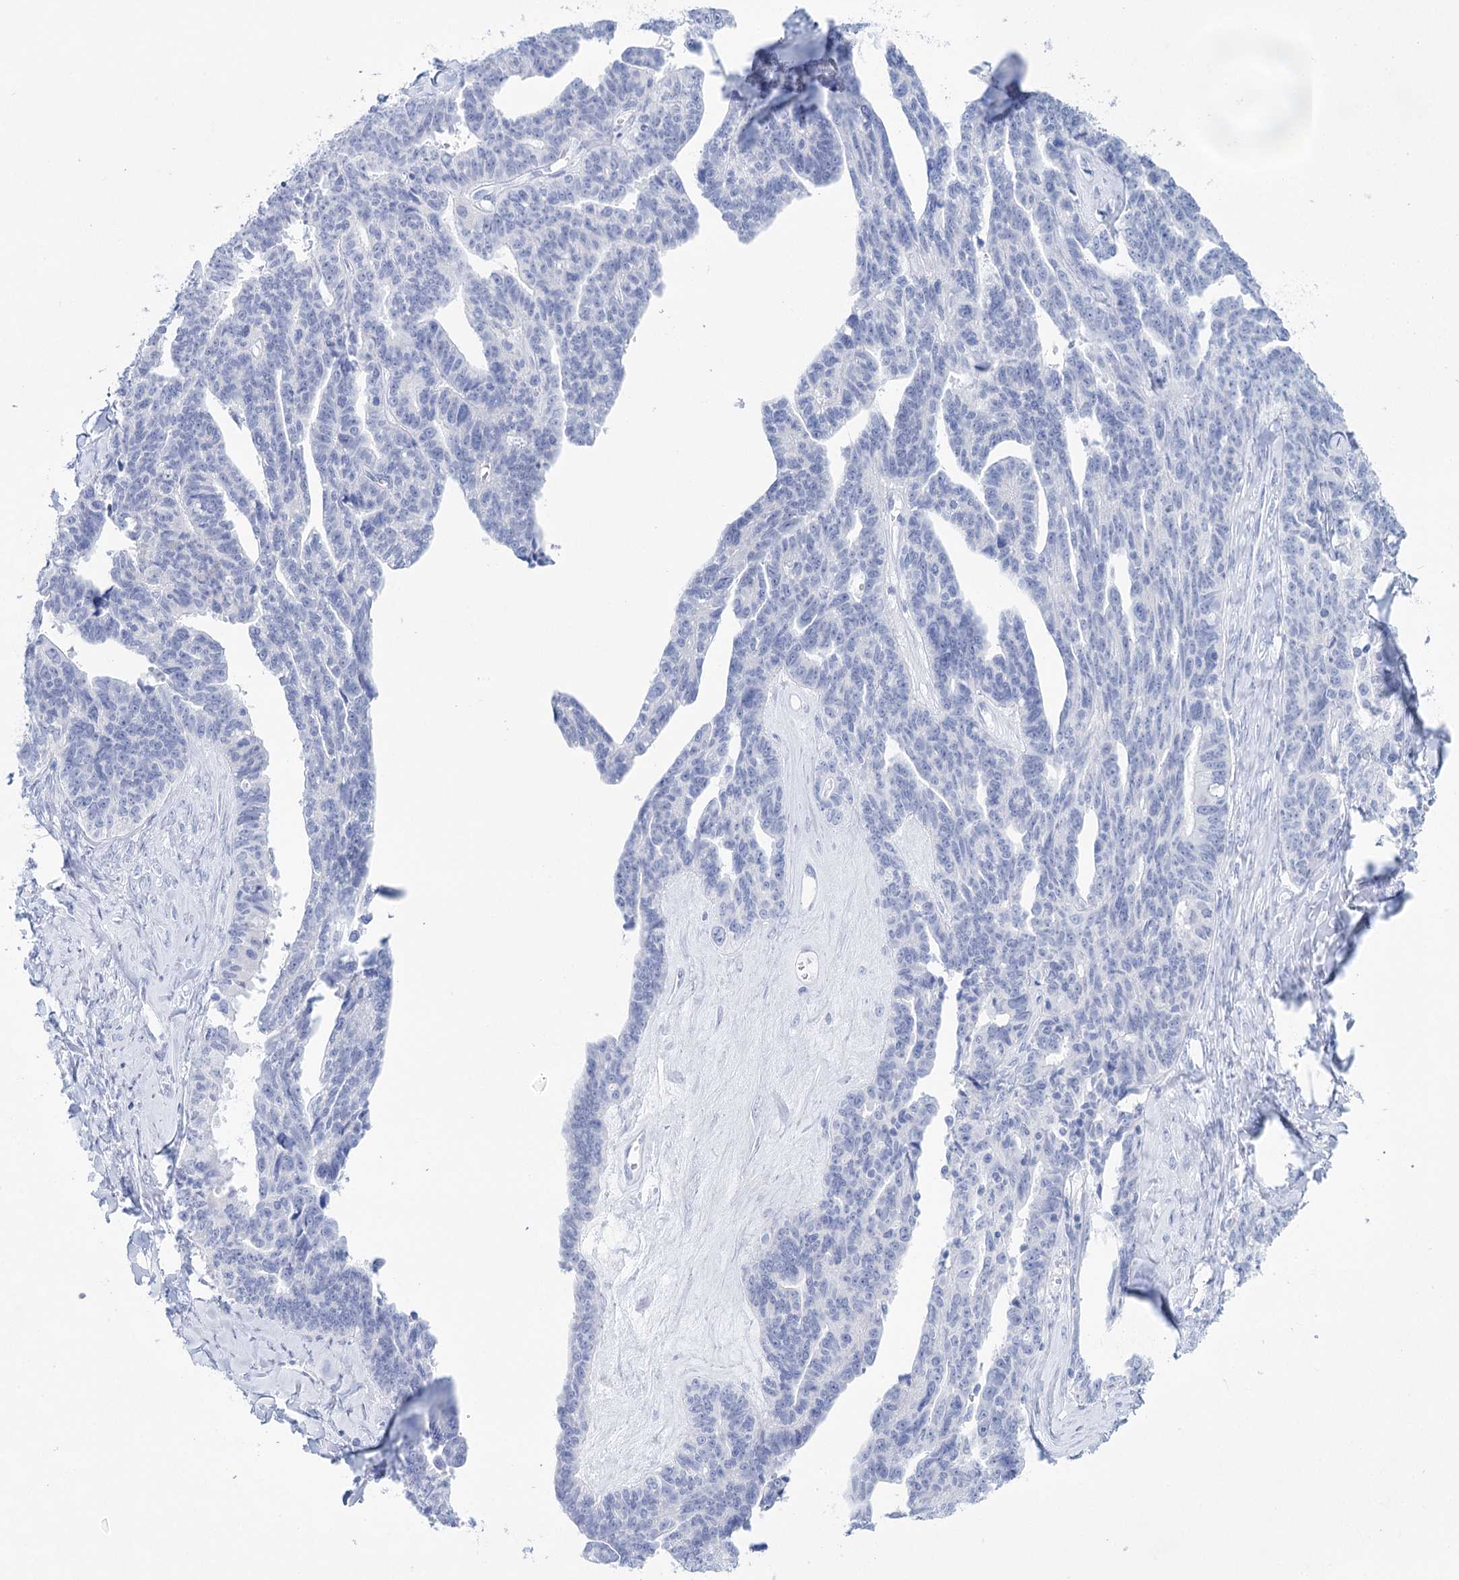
{"staining": {"intensity": "negative", "quantity": "none", "location": "none"}, "tissue": "ovarian cancer", "cell_type": "Tumor cells", "image_type": "cancer", "snomed": [{"axis": "morphology", "description": "Cystadenocarcinoma, serous, NOS"}, {"axis": "topography", "description": "Ovary"}], "caption": "The immunohistochemistry (IHC) photomicrograph has no significant positivity in tumor cells of serous cystadenocarcinoma (ovarian) tissue.", "gene": "LALBA", "patient": {"sex": "female", "age": 79}}